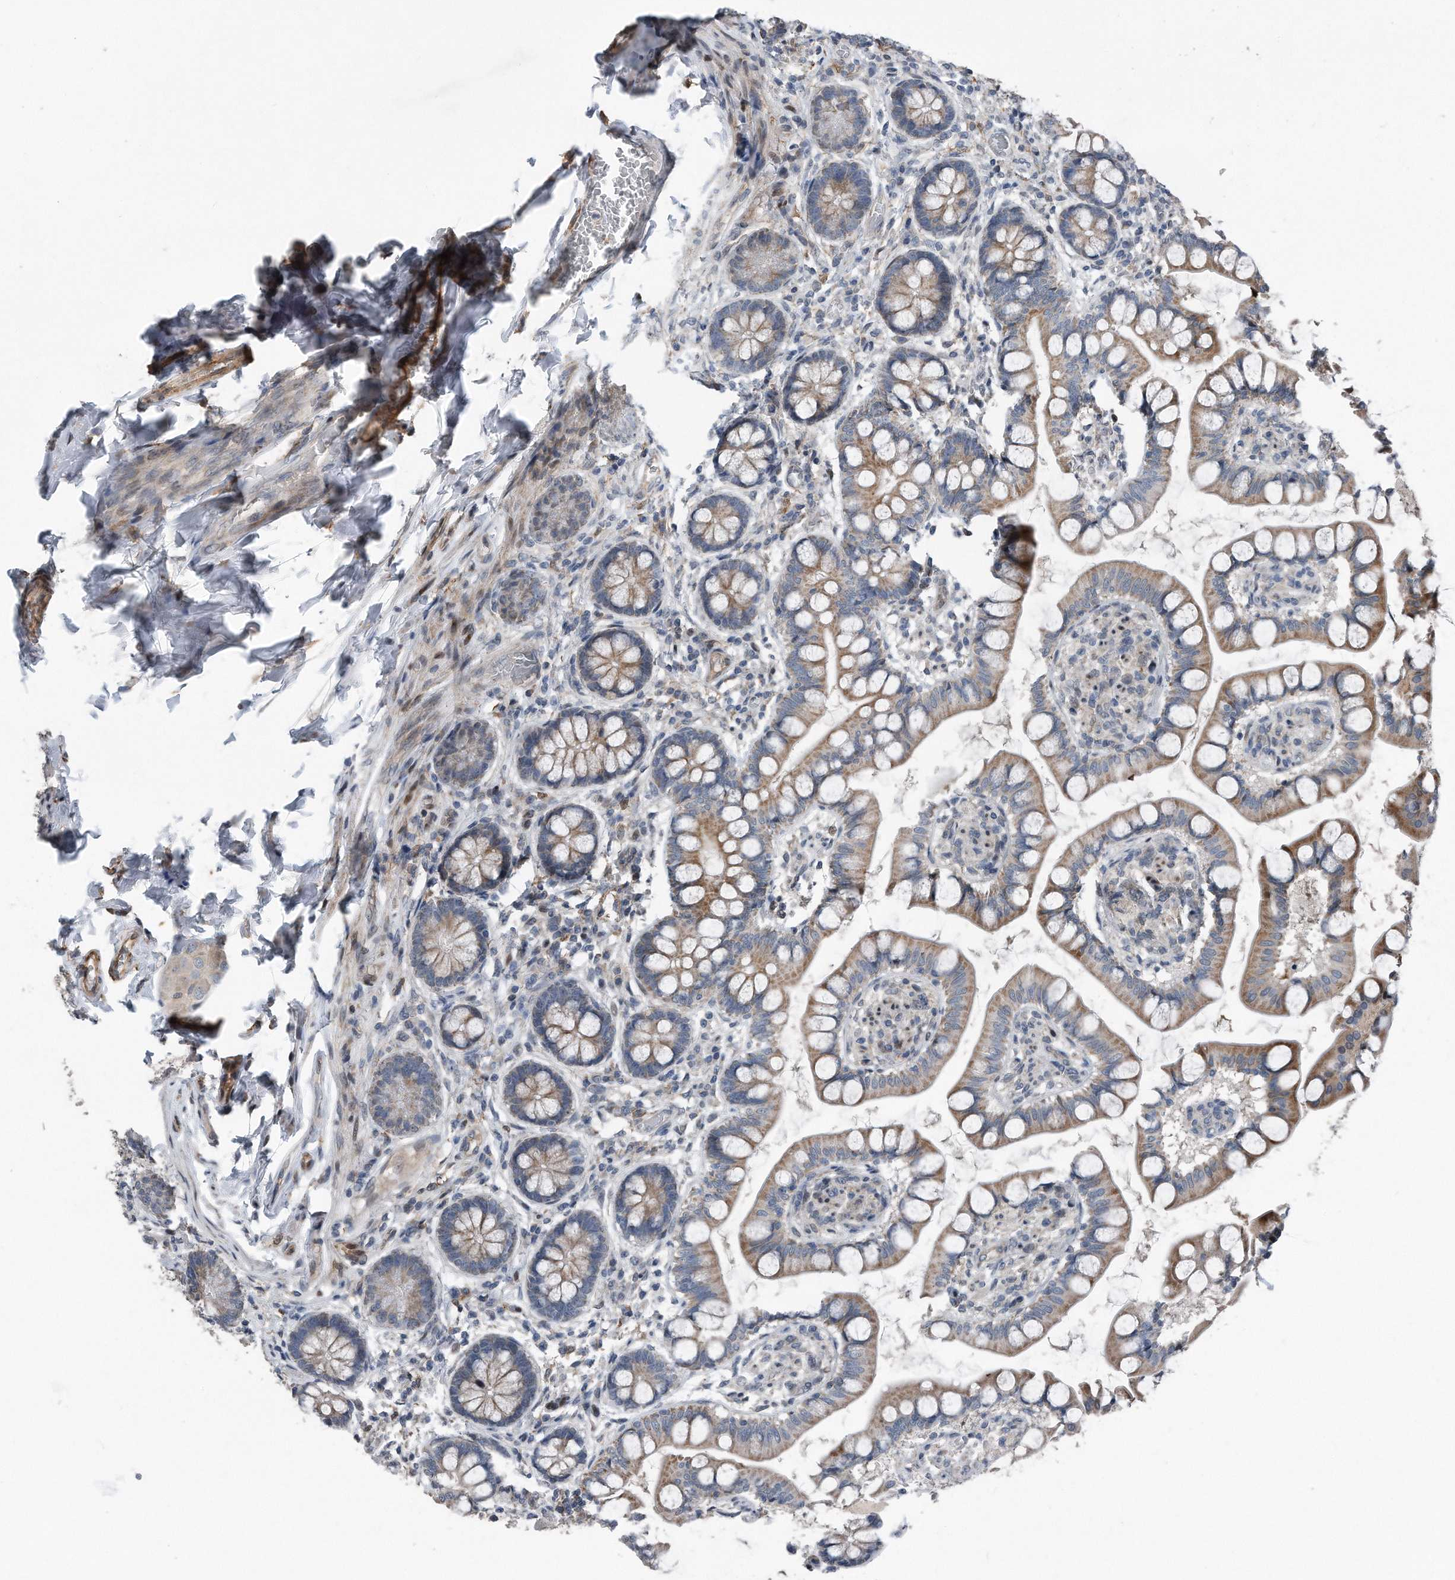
{"staining": {"intensity": "moderate", "quantity": "25%-75%", "location": "cytoplasmic/membranous"}, "tissue": "small intestine", "cell_type": "Glandular cells", "image_type": "normal", "snomed": [{"axis": "morphology", "description": "Normal tissue, NOS"}, {"axis": "topography", "description": "Small intestine"}], "caption": "Immunohistochemical staining of normal small intestine shows moderate cytoplasmic/membranous protein positivity in approximately 25%-75% of glandular cells.", "gene": "DST", "patient": {"sex": "male", "age": 52}}